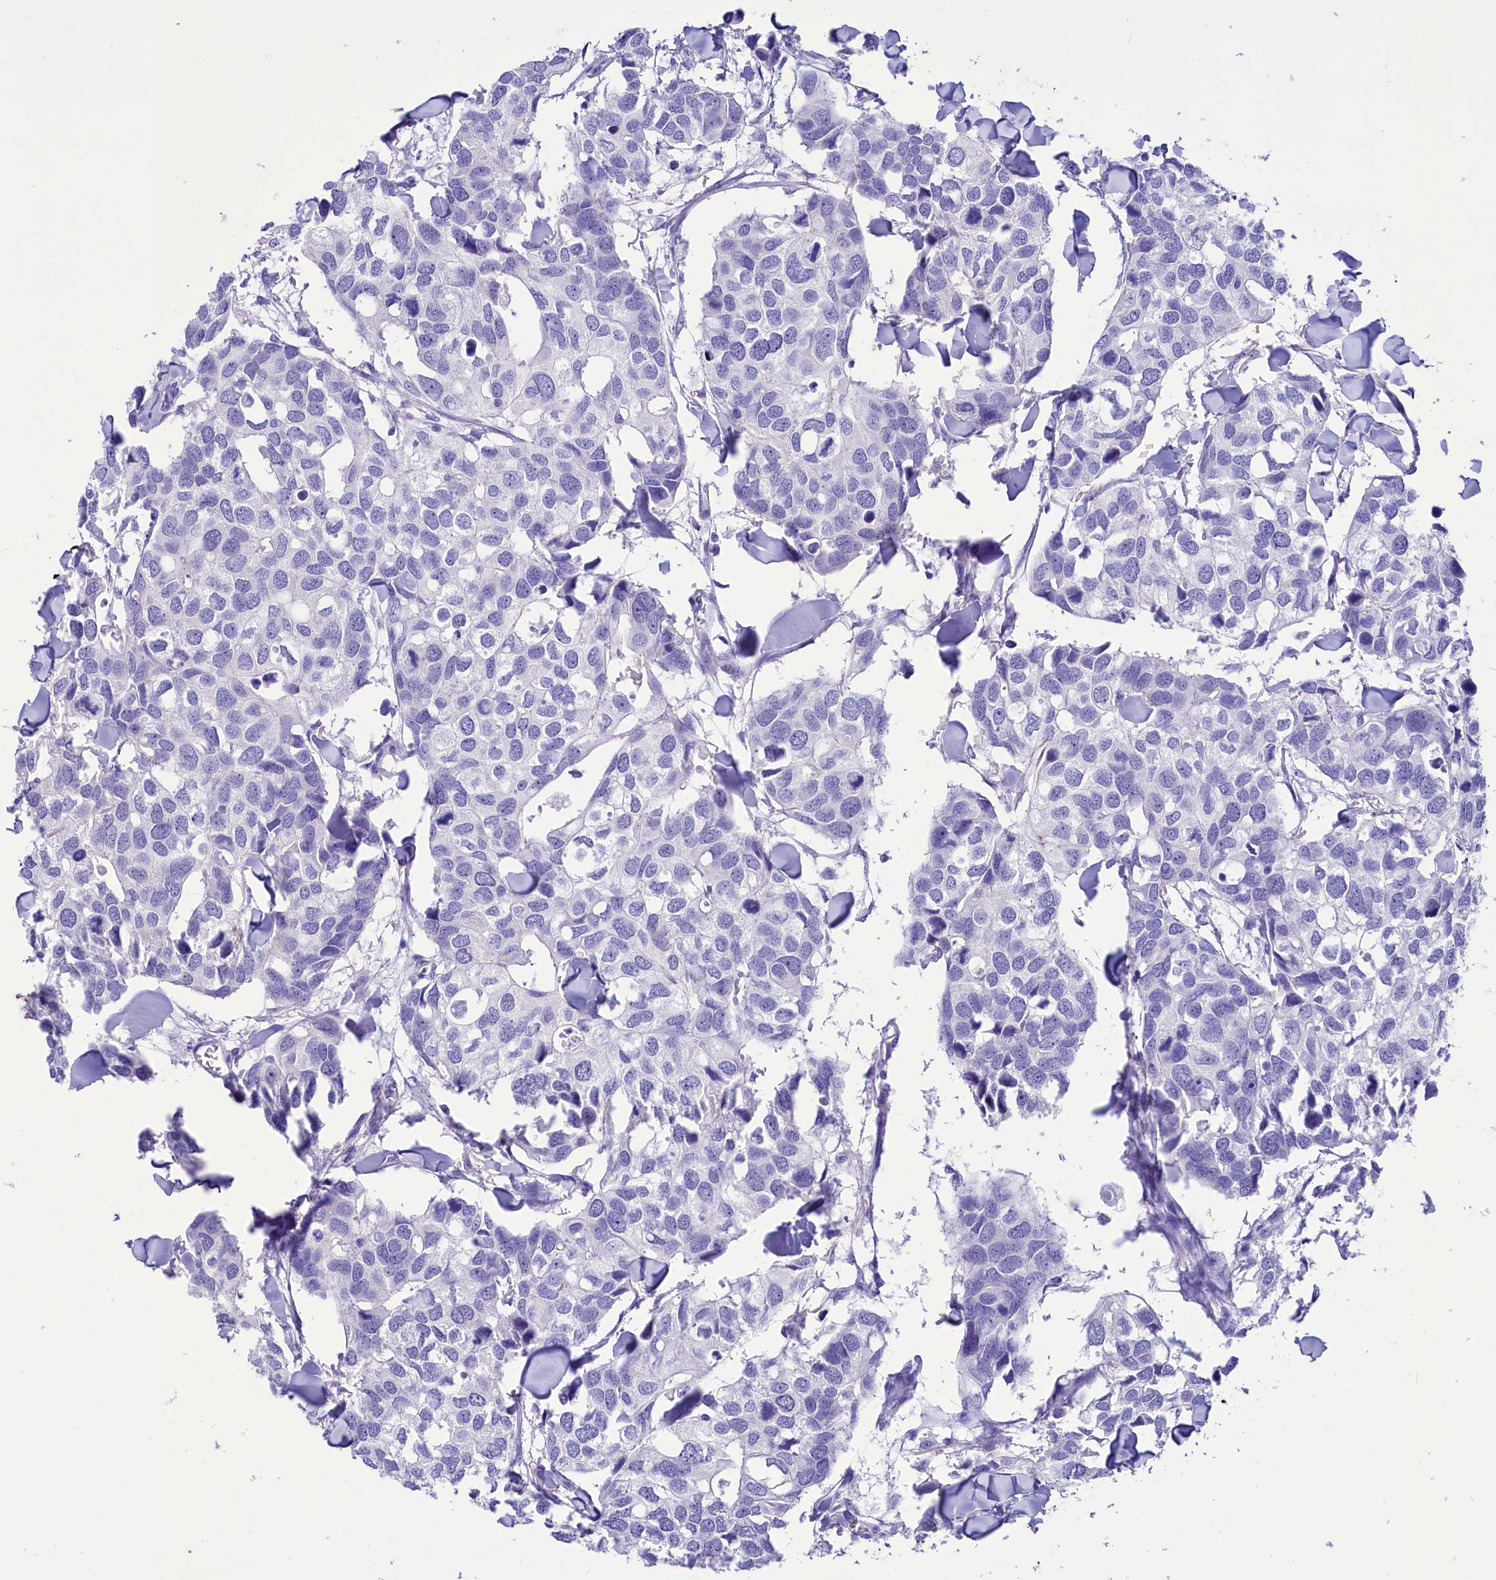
{"staining": {"intensity": "negative", "quantity": "none", "location": "none"}, "tissue": "breast cancer", "cell_type": "Tumor cells", "image_type": "cancer", "snomed": [{"axis": "morphology", "description": "Duct carcinoma"}, {"axis": "topography", "description": "Breast"}], "caption": "This is an IHC micrograph of human breast intraductal carcinoma. There is no positivity in tumor cells.", "gene": "TTC36", "patient": {"sex": "female", "age": 83}}